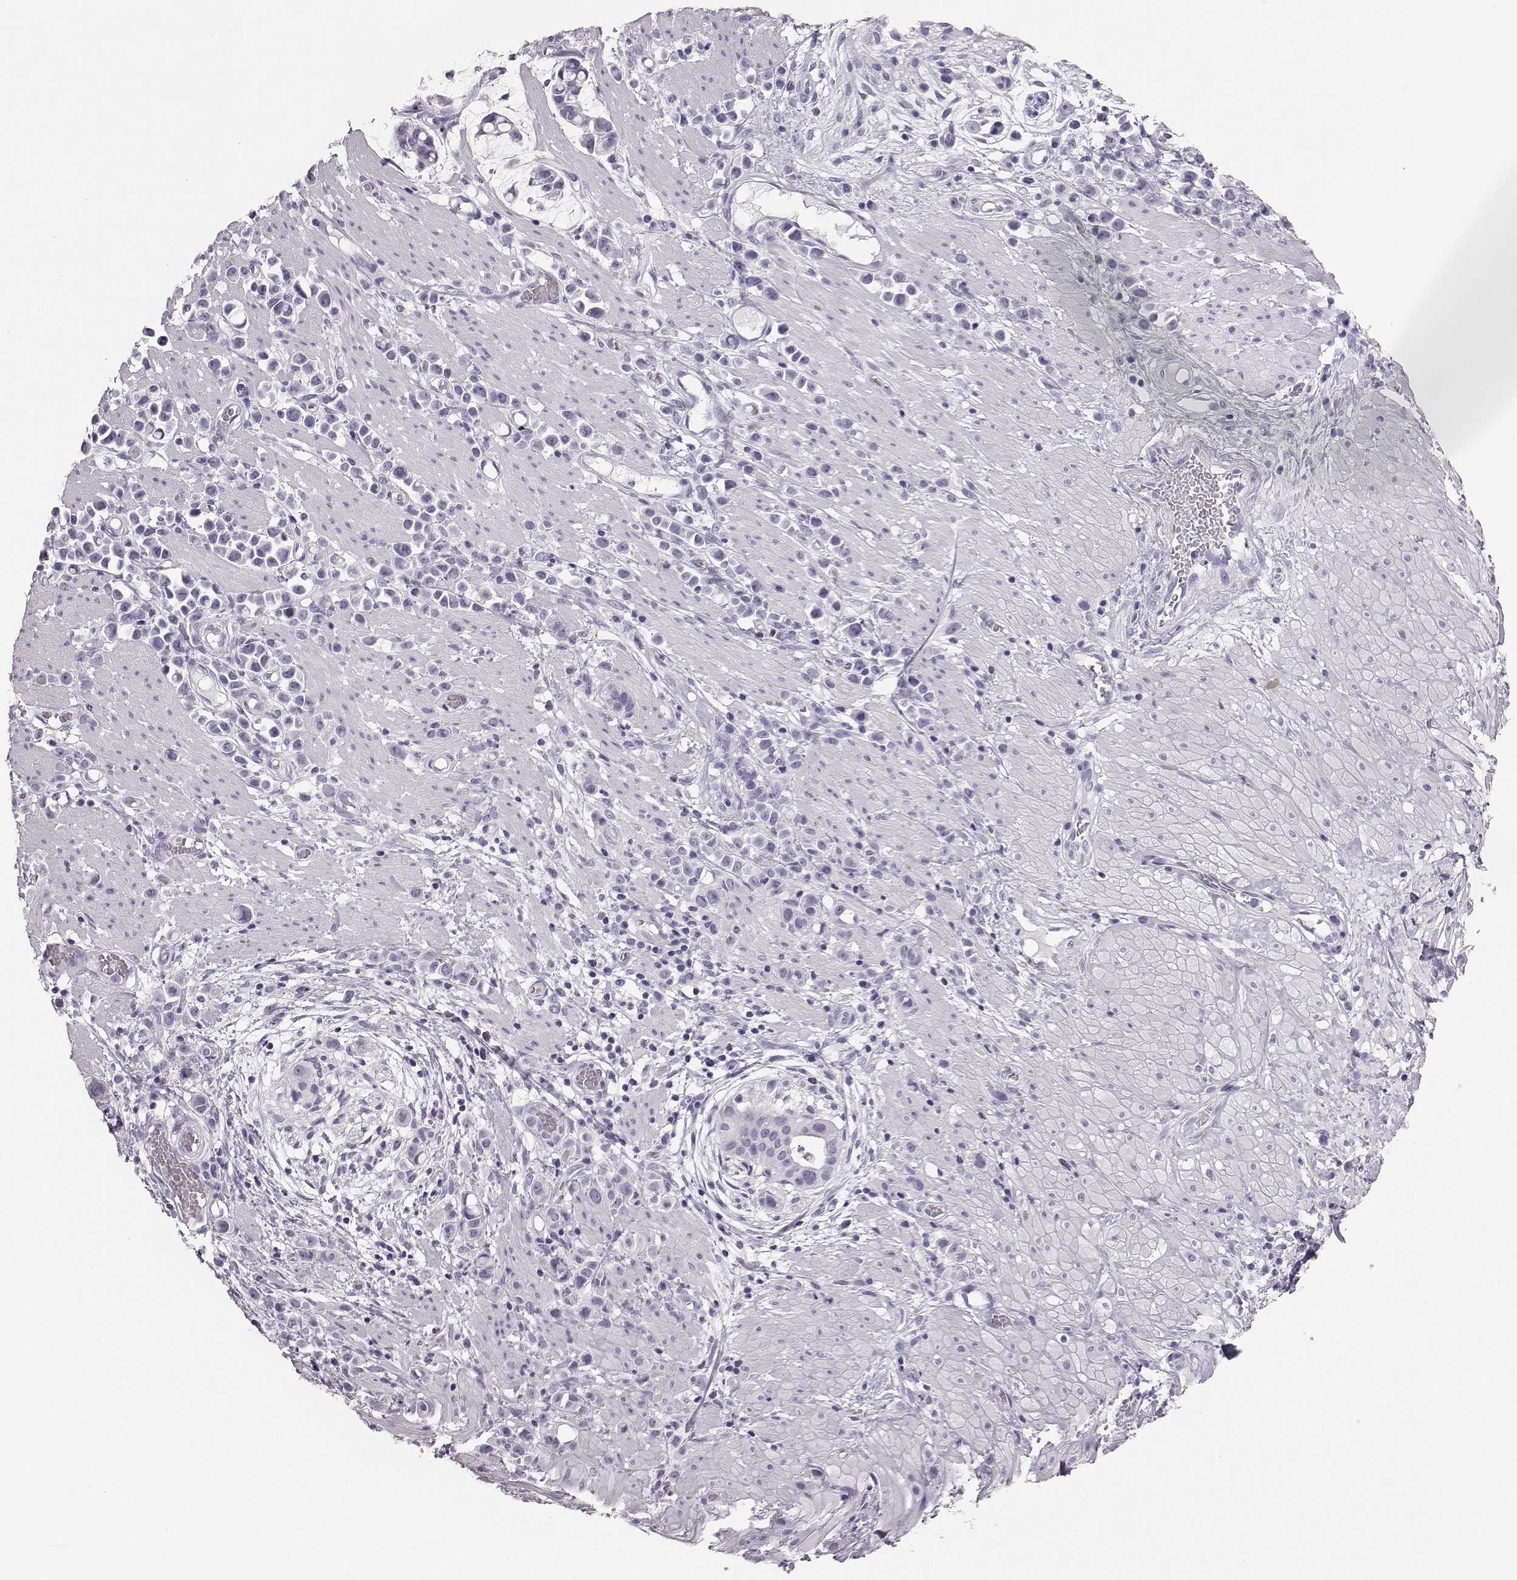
{"staining": {"intensity": "negative", "quantity": "none", "location": "none"}, "tissue": "stomach cancer", "cell_type": "Tumor cells", "image_type": "cancer", "snomed": [{"axis": "morphology", "description": "Adenocarcinoma, NOS"}, {"axis": "topography", "description": "Stomach"}], "caption": "Stomach cancer stained for a protein using immunohistochemistry (IHC) exhibits no staining tumor cells.", "gene": "BFSP2", "patient": {"sex": "male", "age": 82}}